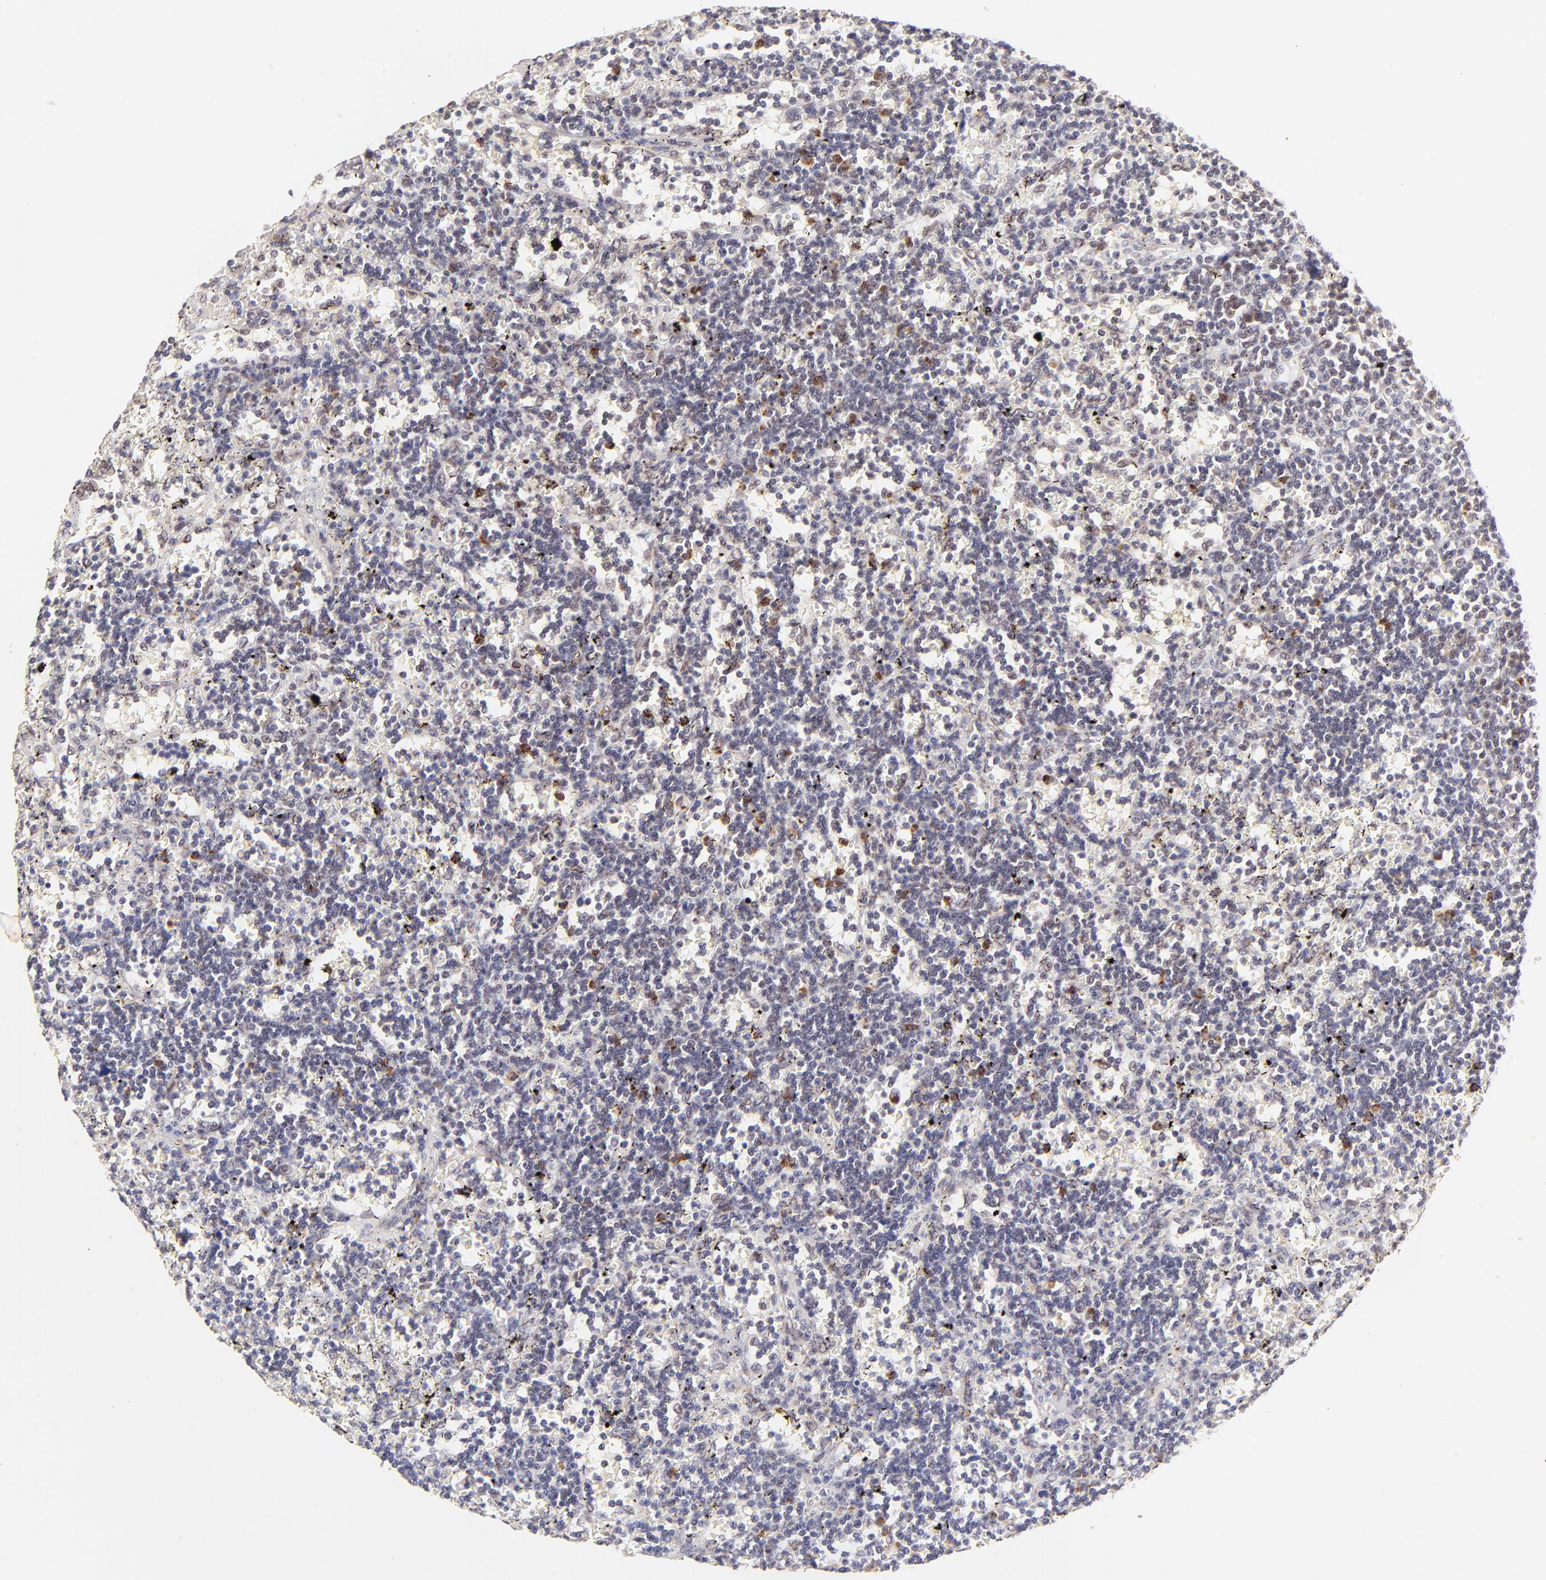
{"staining": {"intensity": "moderate", "quantity": "<25%", "location": "cytoplasmic/membranous"}, "tissue": "lymphoma", "cell_type": "Tumor cells", "image_type": "cancer", "snomed": [{"axis": "morphology", "description": "Malignant lymphoma, non-Hodgkin's type, Low grade"}, {"axis": "topography", "description": "Spleen"}], "caption": "Protein staining by immunohistochemistry exhibits moderate cytoplasmic/membranous positivity in about <25% of tumor cells in lymphoma.", "gene": "MED12", "patient": {"sex": "male", "age": 60}}